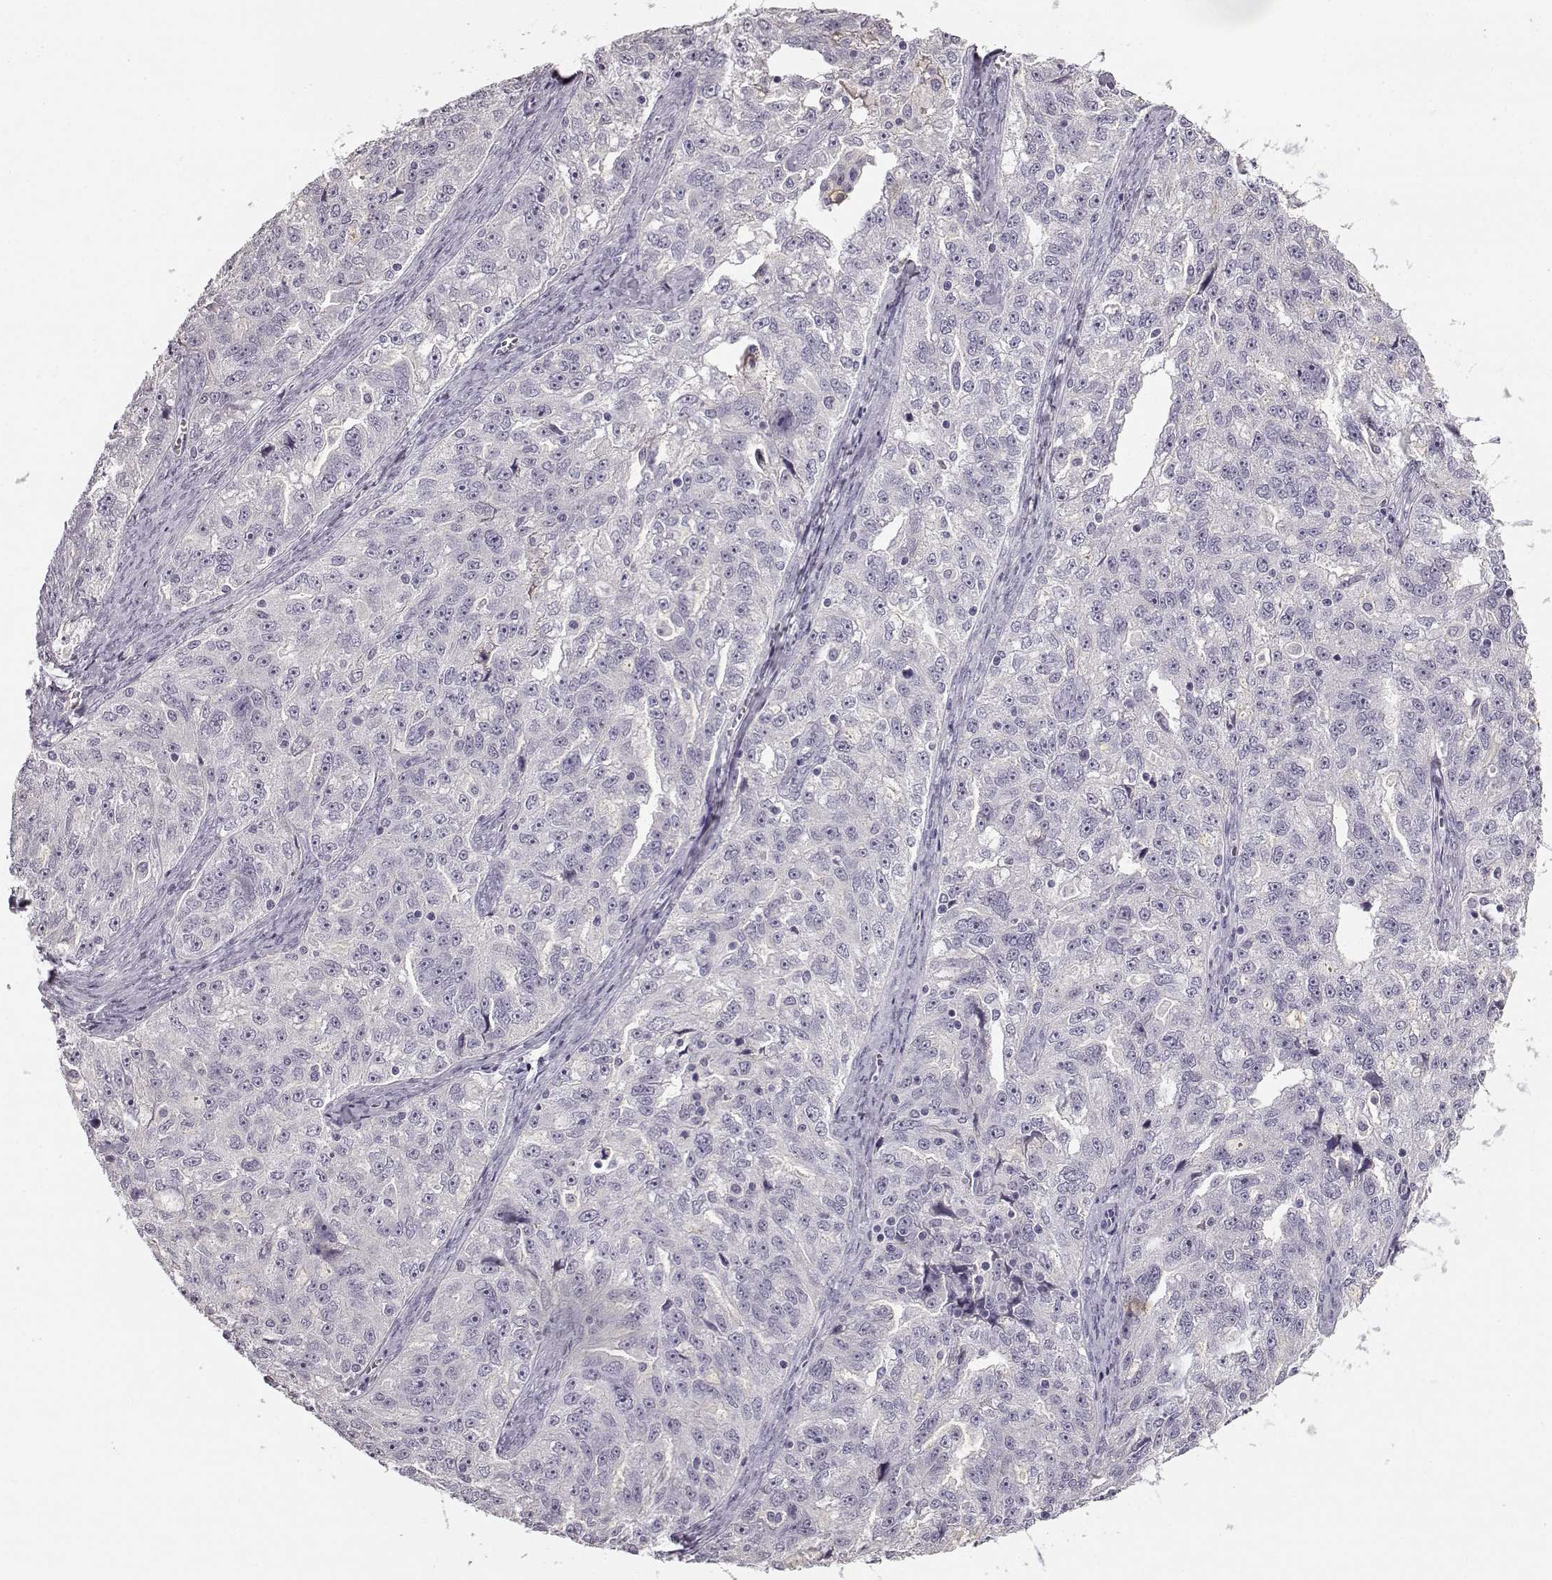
{"staining": {"intensity": "negative", "quantity": "none", "location": "none"}, "tissue": "ovarian cancer", "cell_type": "Tumor cells", "image_type": "cancer", "snomed": [{"axis": "morphology", "description": "Cystadenocarcinoma, serous, NOS"}, {"axis": "topography", "description": "Ovary"}], "caption": "There is no significant staining in tumor cells of serous cystadenocarcinoma (ovarian).", "gene": "KIAA0319", "patient": {"sex": "female", "age": 51}}